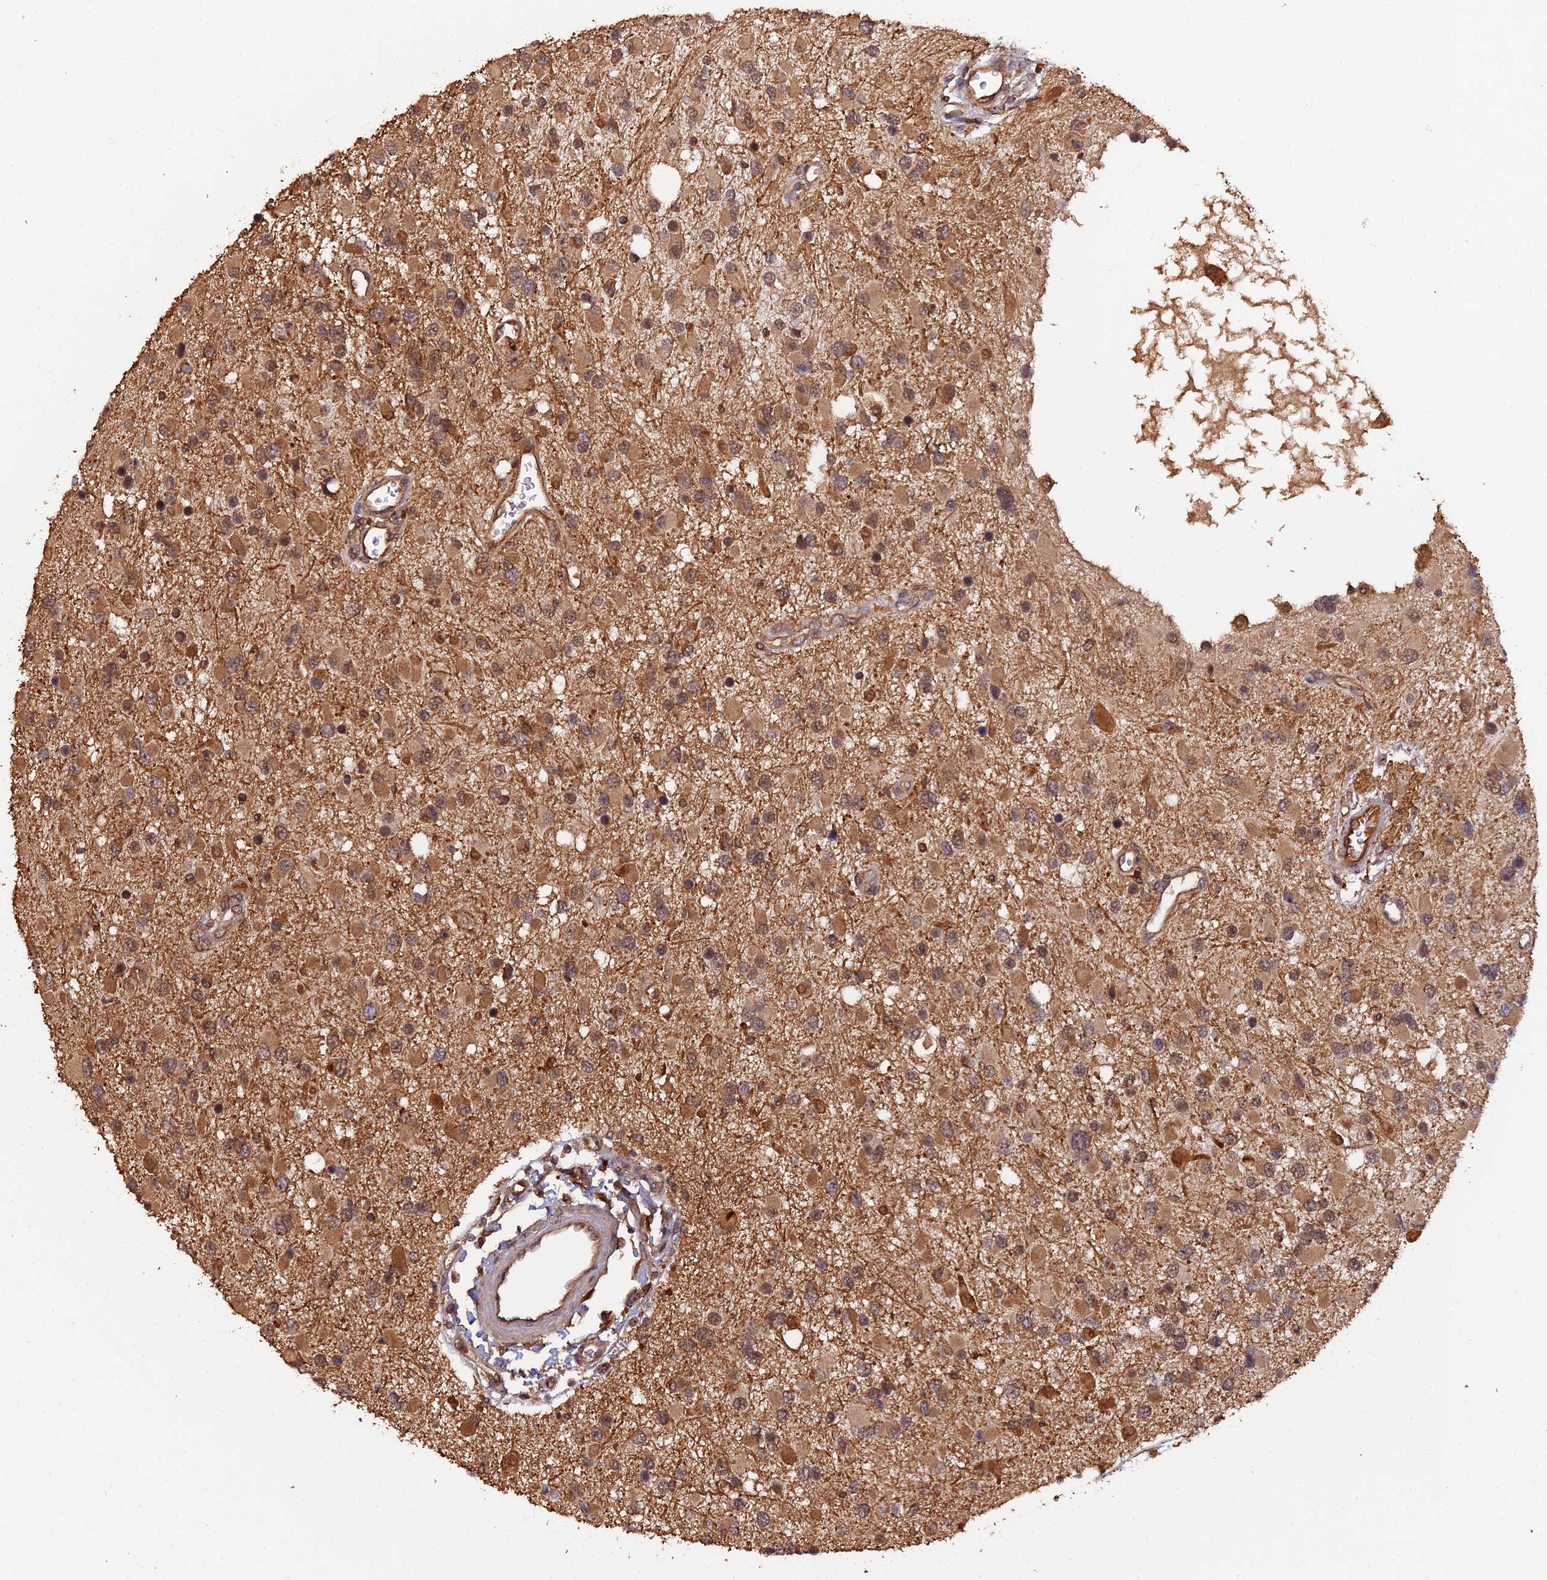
{"staining": {"intensity": "moderate", "quantity": ">75%", "location": "cytoplasmic/membranous,nuclear"}, "tissue": "glioma", "cell_type": "Tumor cells", "image_type": "cancer", "snomed": [{"axis": "morphology", "description": "Glioma, malignant, High grade"}, {"axis": "topography", "description": "Brain"}], "caption": "Immunohistochemical staining of human high-grade glioma (malignant) shows moderate cytoplasmic/membranous and nuclear protein expression in approximately >75% of tumor cells. (DAB IHC with brightfield microscopy, high magnification).", "gene": "RALGAPA2", "patient": {"sex": "male", "age": 53}}